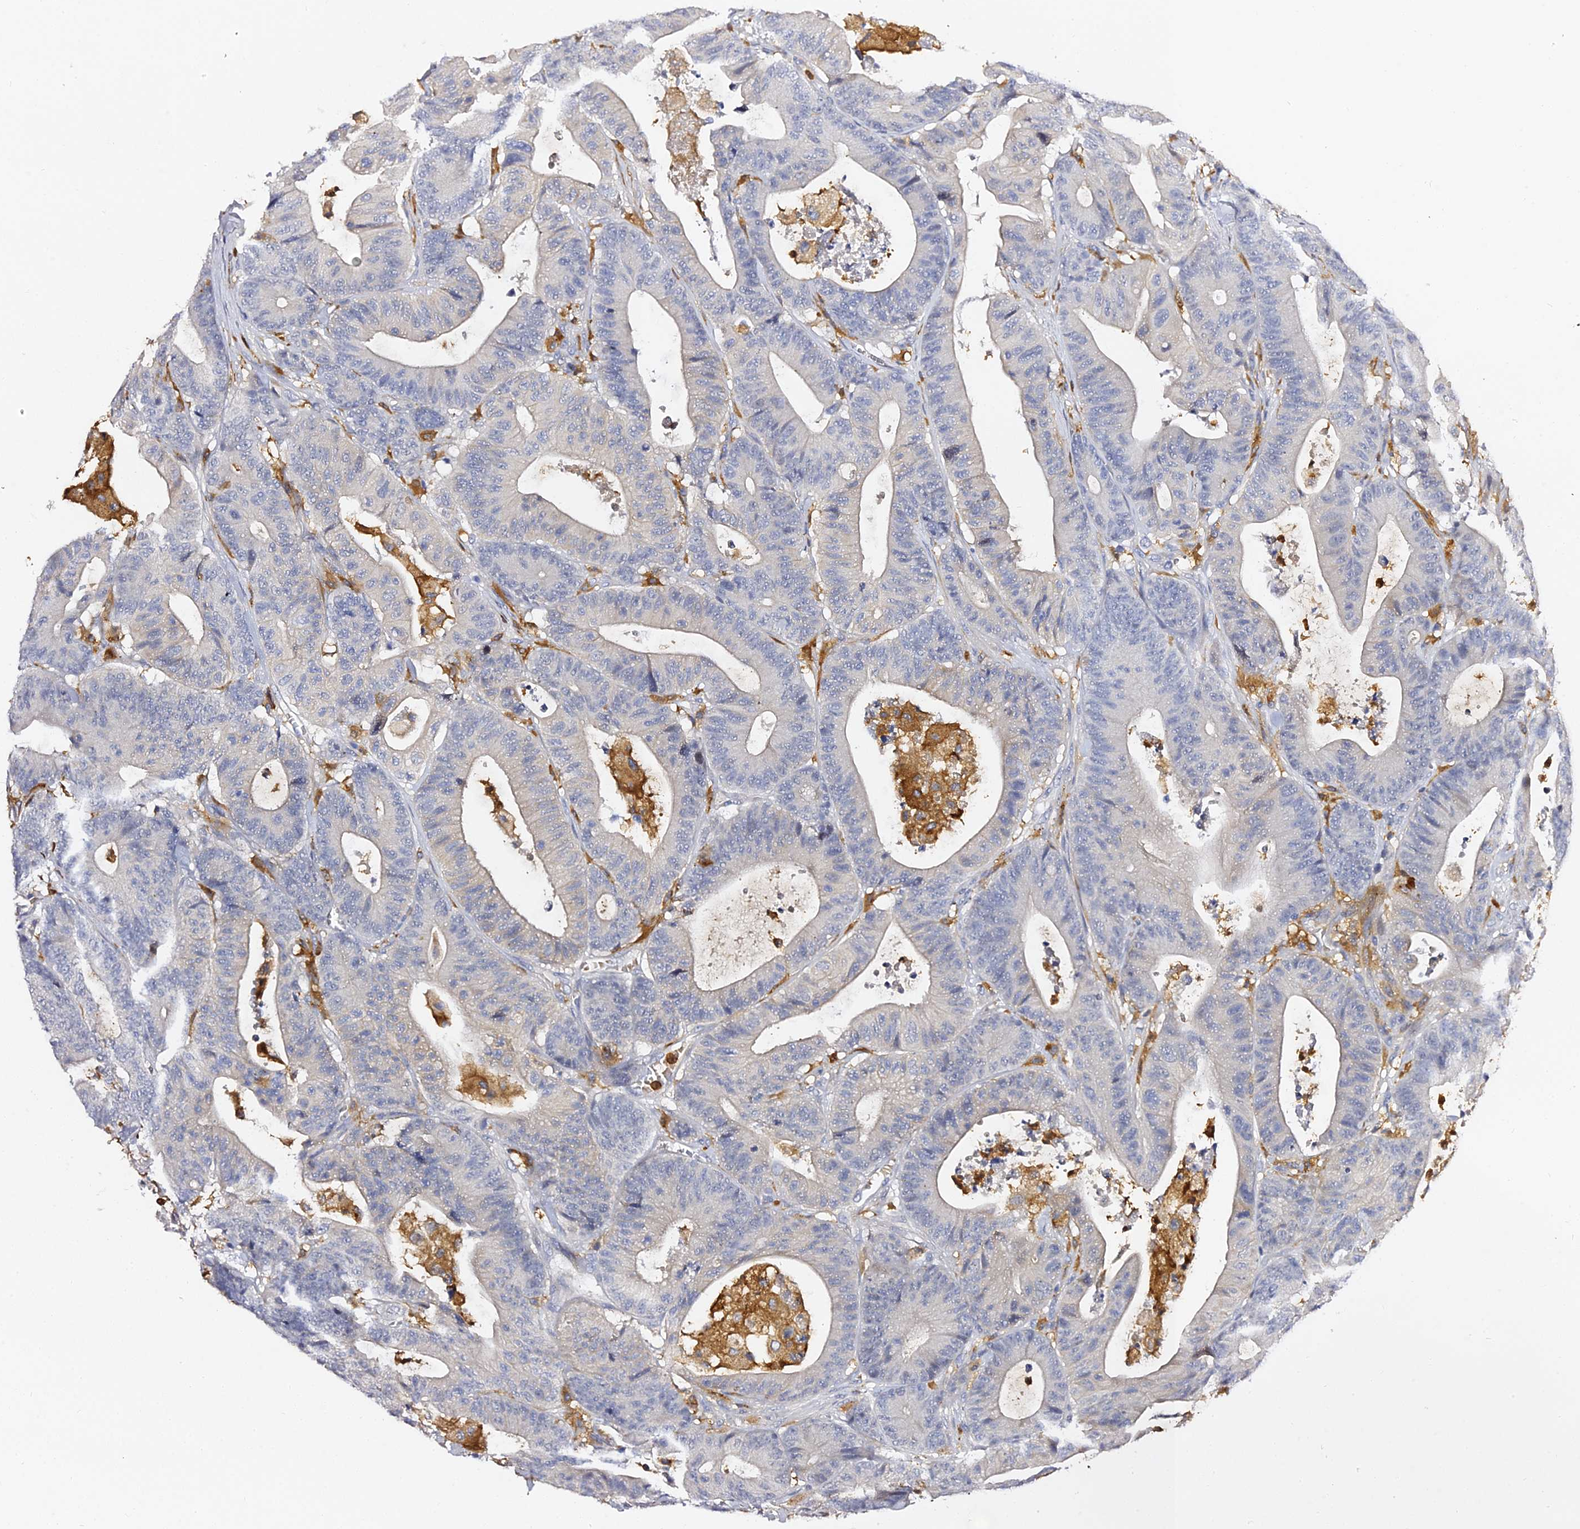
{"staining": {"intensity": "negative", "quantity": "none", "location": "none"}, "tissue": "colorectal cancer", "cell_type": "Tumor cells", "image_type": "cancer", "snomed": [{"axis": "morphology", "description": "Adenocarcinoma, NOS"}, {"axis": "topography", "description": "Colon"}], "caption": "A micrograph of colorectal cancer stained for a protein displays no brown staining in tumor cells.", "gene": "IL4I1", "patient": {"sex": "female", "age": 84}}